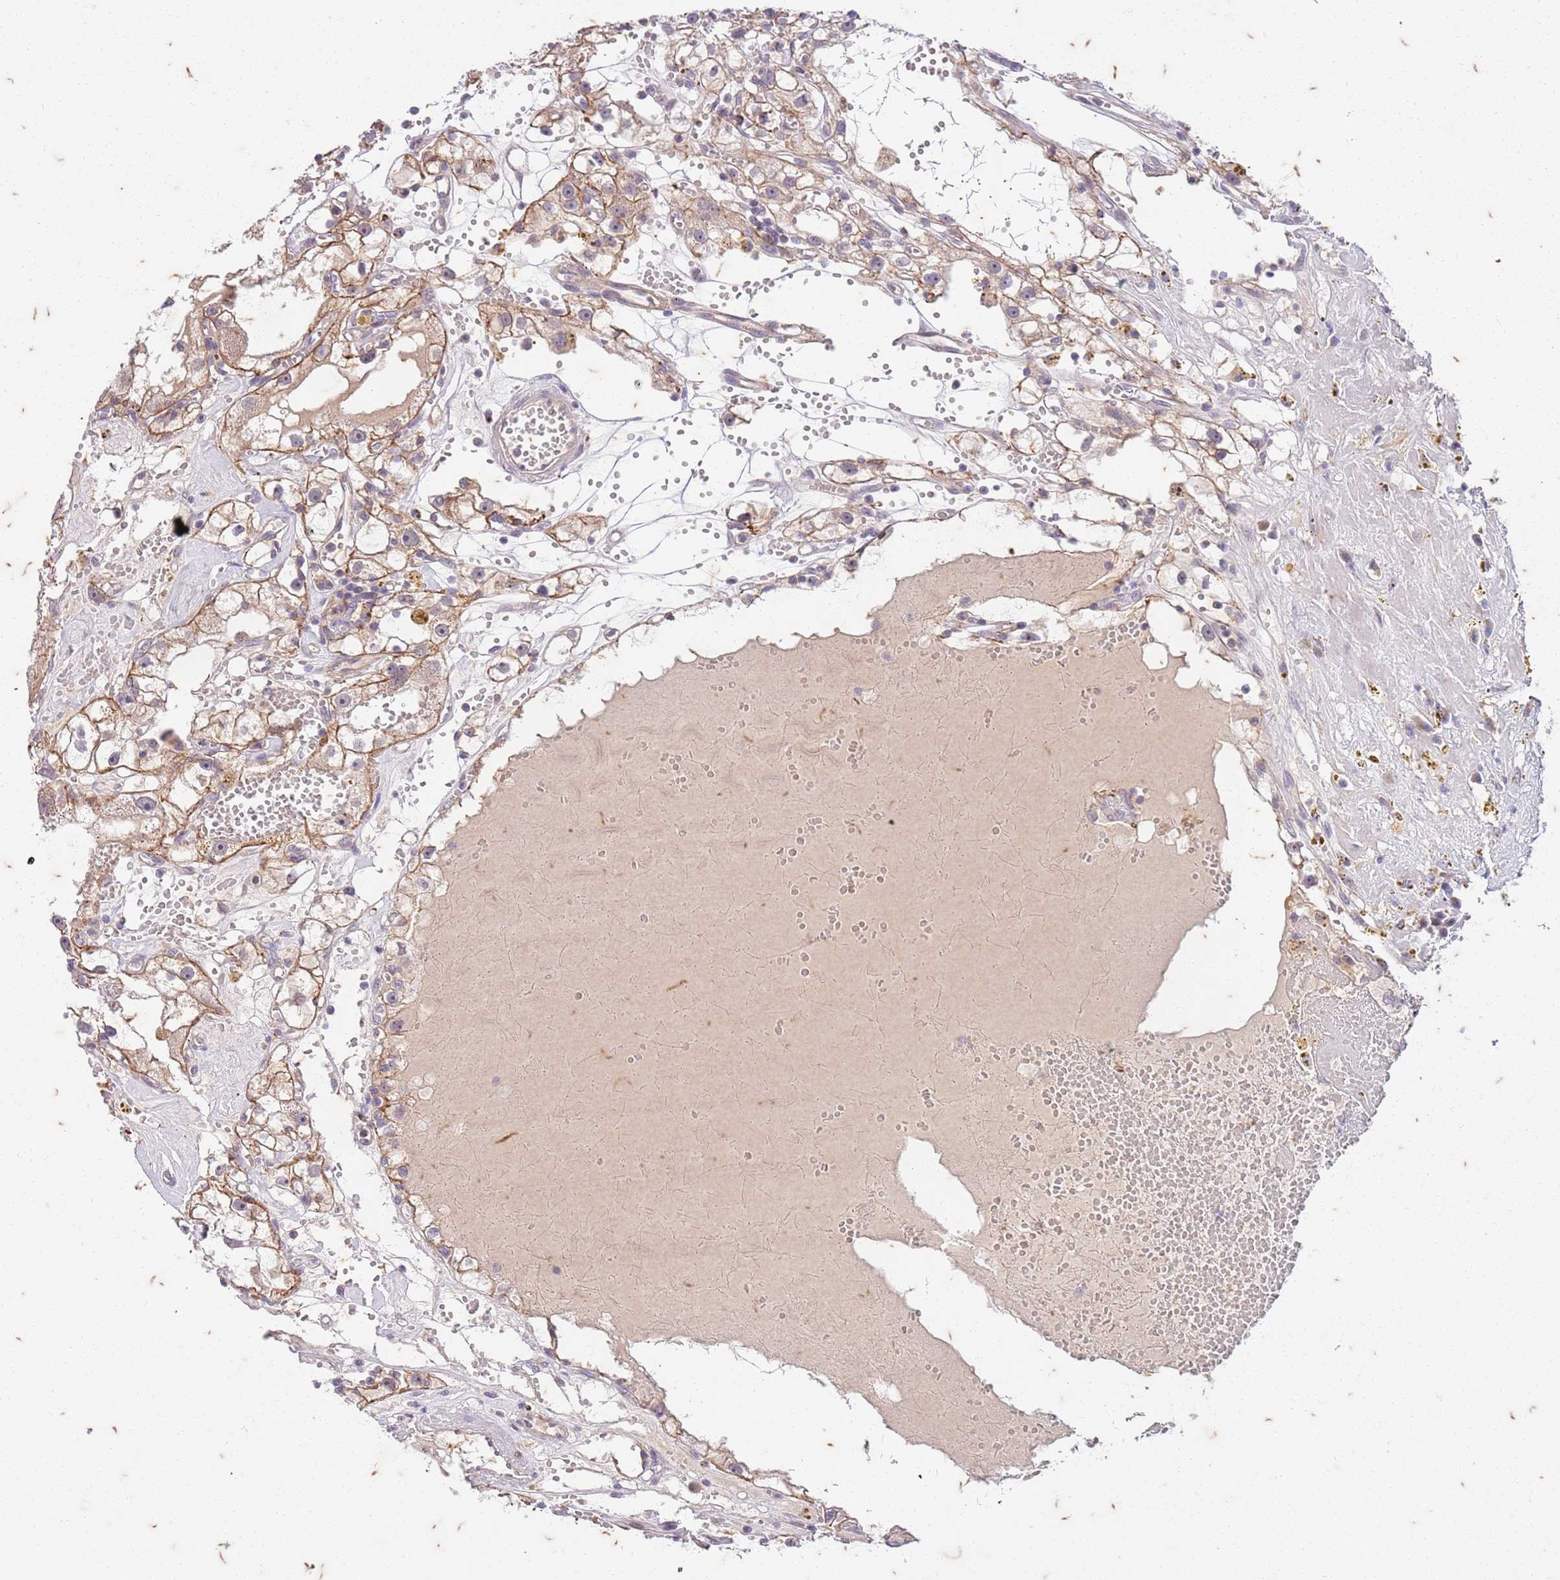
{"staining": {"intensity": "moderate", "quantity": ">75%", "location": "cytoplasmic/membranous"}, "tissue": "renal cancer", "cell_type": "Tumor cells", "image_type": "cancer", "snomed": [{"axis": "morphology", "description": "Adenocarcinoma, NOS"}, {"axis": "topography", "description": "Kidney"}], "caption": "IHC (DAB (3,3'-diaminobenzidine)) staining of human adenocarcinoma (renal) exhibits moderate cytoplasmic/membranous protein positivity in about >75% of tumor cells. (IHC, brightfield microscopy, high magnification).", "gene": "RAPGEF3", "patient": {"sex": "male", "age": 56}}